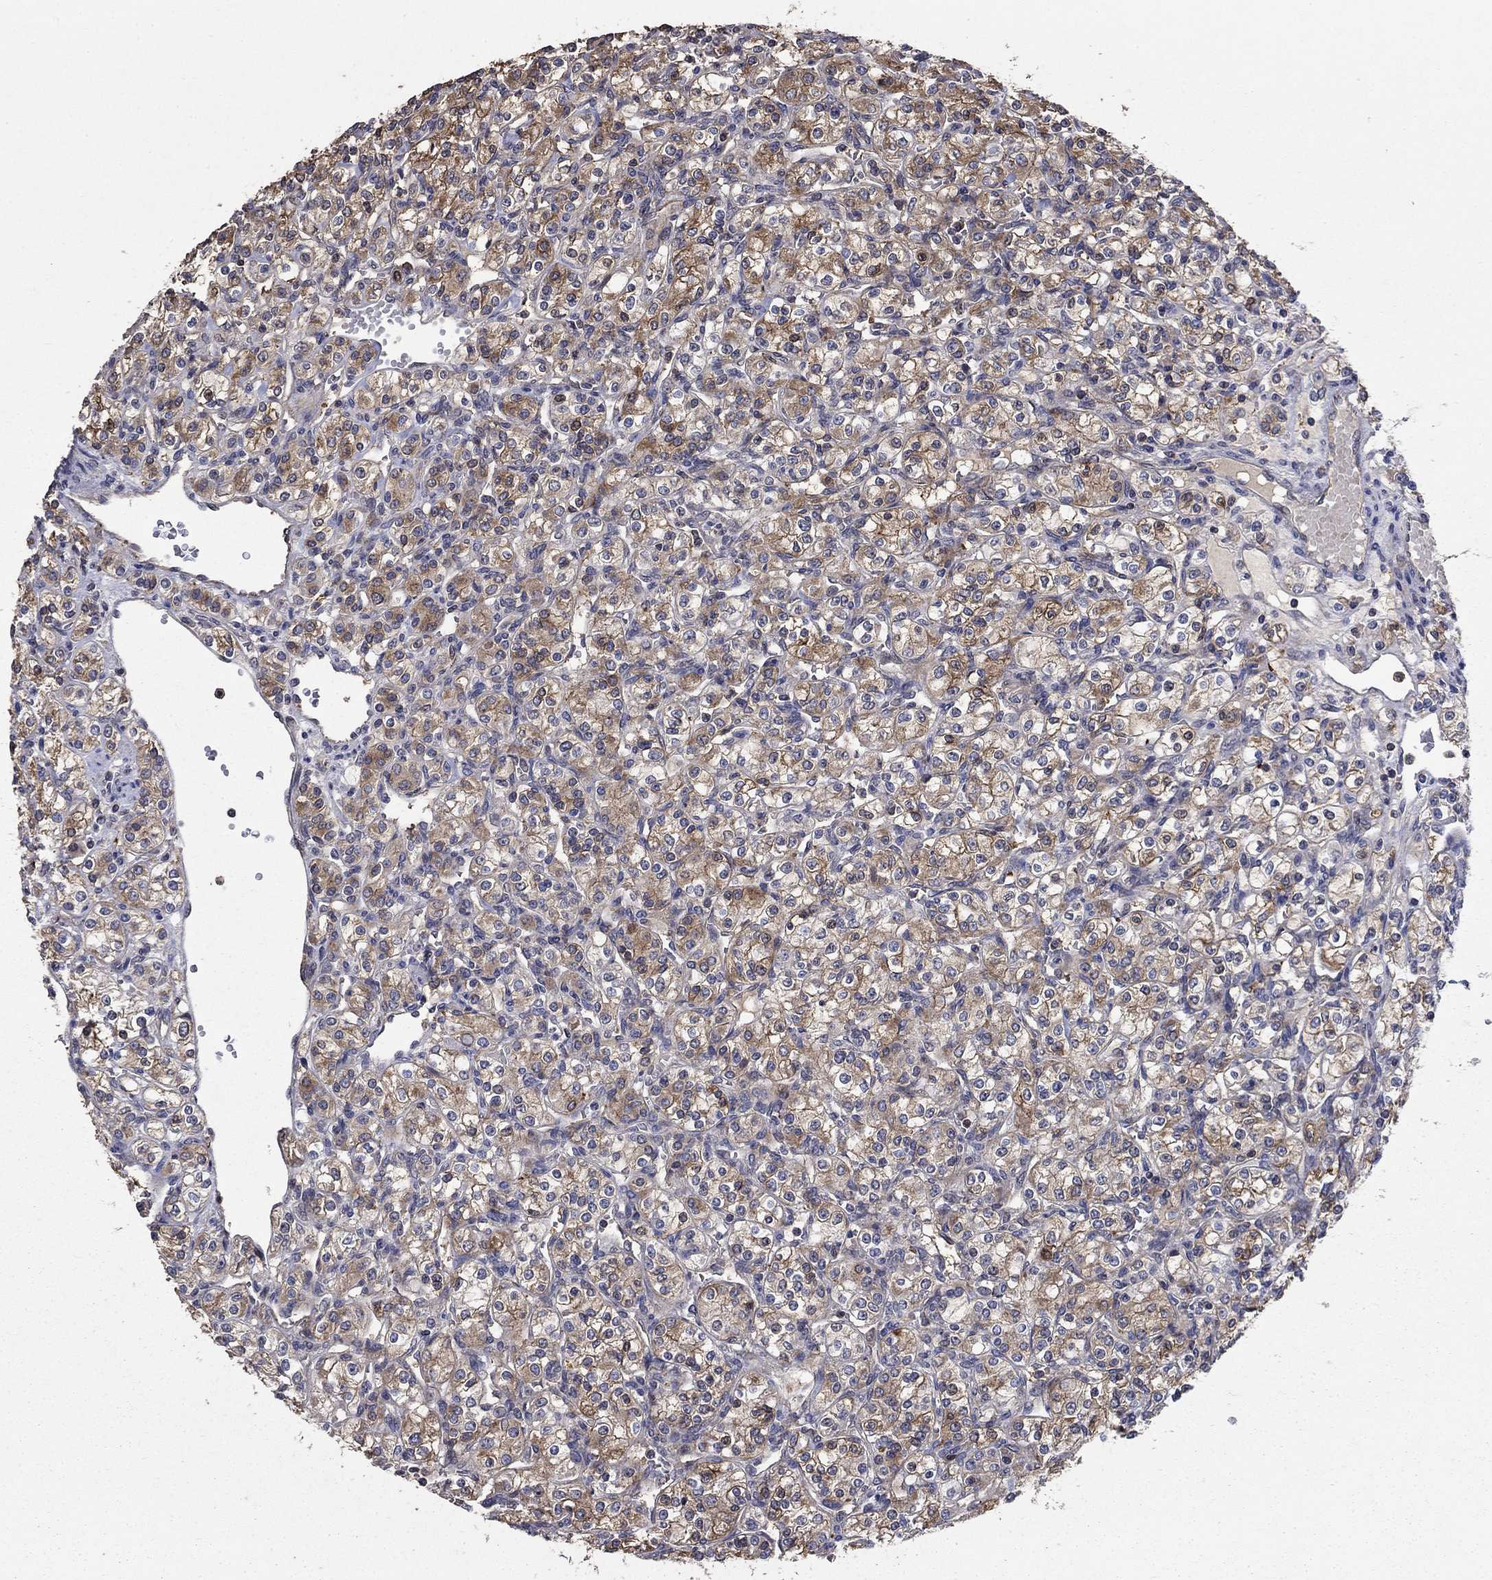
{"staining": {"intensity": "moderate", "quantity": "<25%", "location": "cytoplasmic/membranous"}, "tissue": "renal cancer", "cell_type": "Tumor cells", "image_type": "cancer", "snomed": [{"axis": "morphology", "description": "Adenocarcinoma, NOS"}, {"axis": "topography", "description": "Kidney"}], "caption": "Protein expression by immunohistochemistry displays moderate cytoplasmic/membranous staining in about <25% of tumor cells in renal cancer (adenocarcinoma).", "gene": "DVL1", "patient": {"sex": "male", "age": 77}}